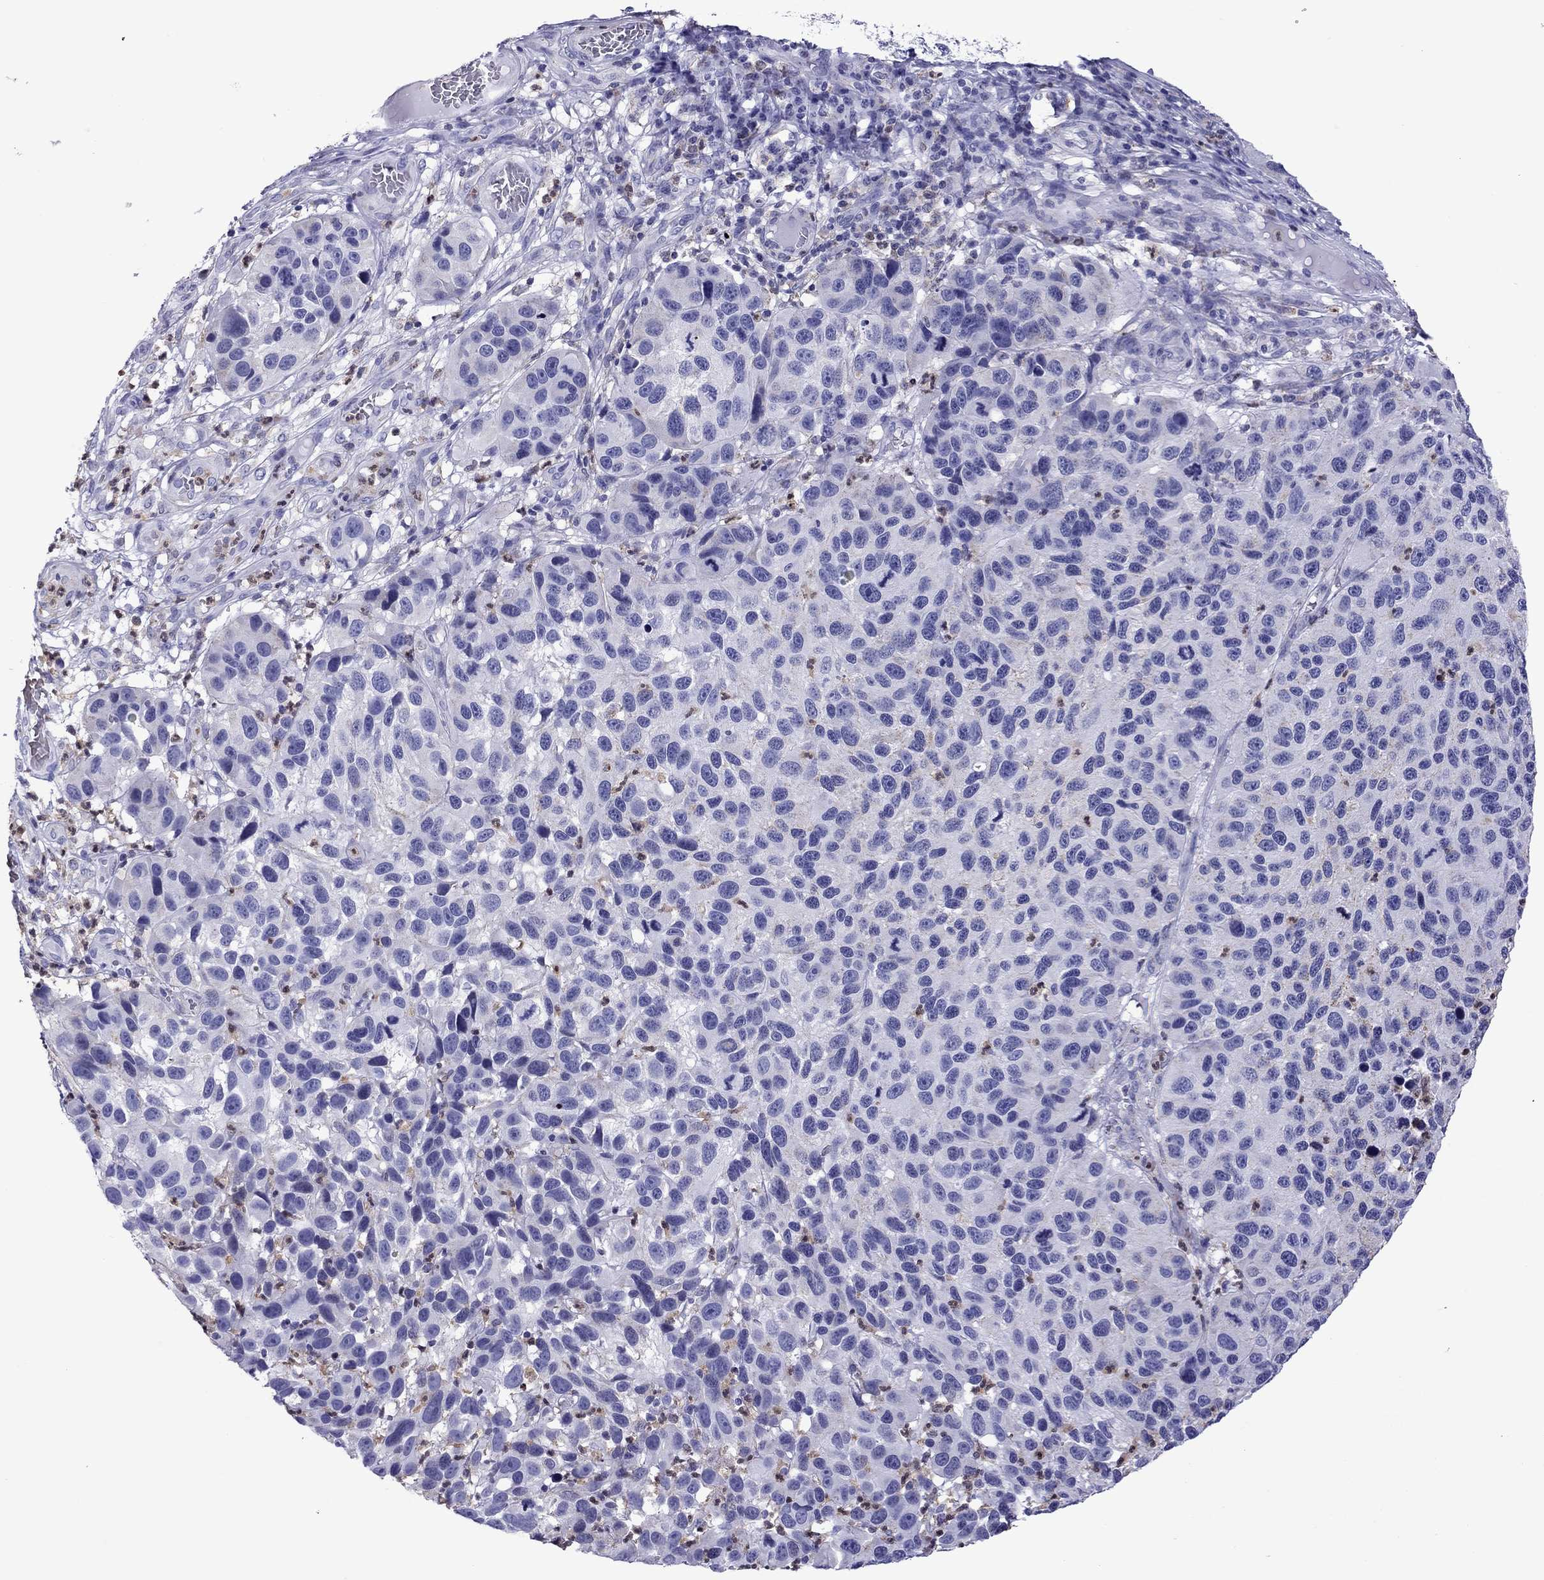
{"staining": {"intensity": "negative", "quantity": "none", "location": "none"}, "tissue": "melanoma", "cell_type": "Tumor cells", "image_type": "cancer", "snomed": [{"axis": "morphology", "description": "Malignant melanoma, NOS"}, {"axis": "topography", "description": "Skin"}], "caption": "Human melanoma stained for a protein using immunohistochemistry (IHC) exhibits no positivity in tumor cells.", "gene": "SCG2", "patient": {"sex": "male", "age": 53}}